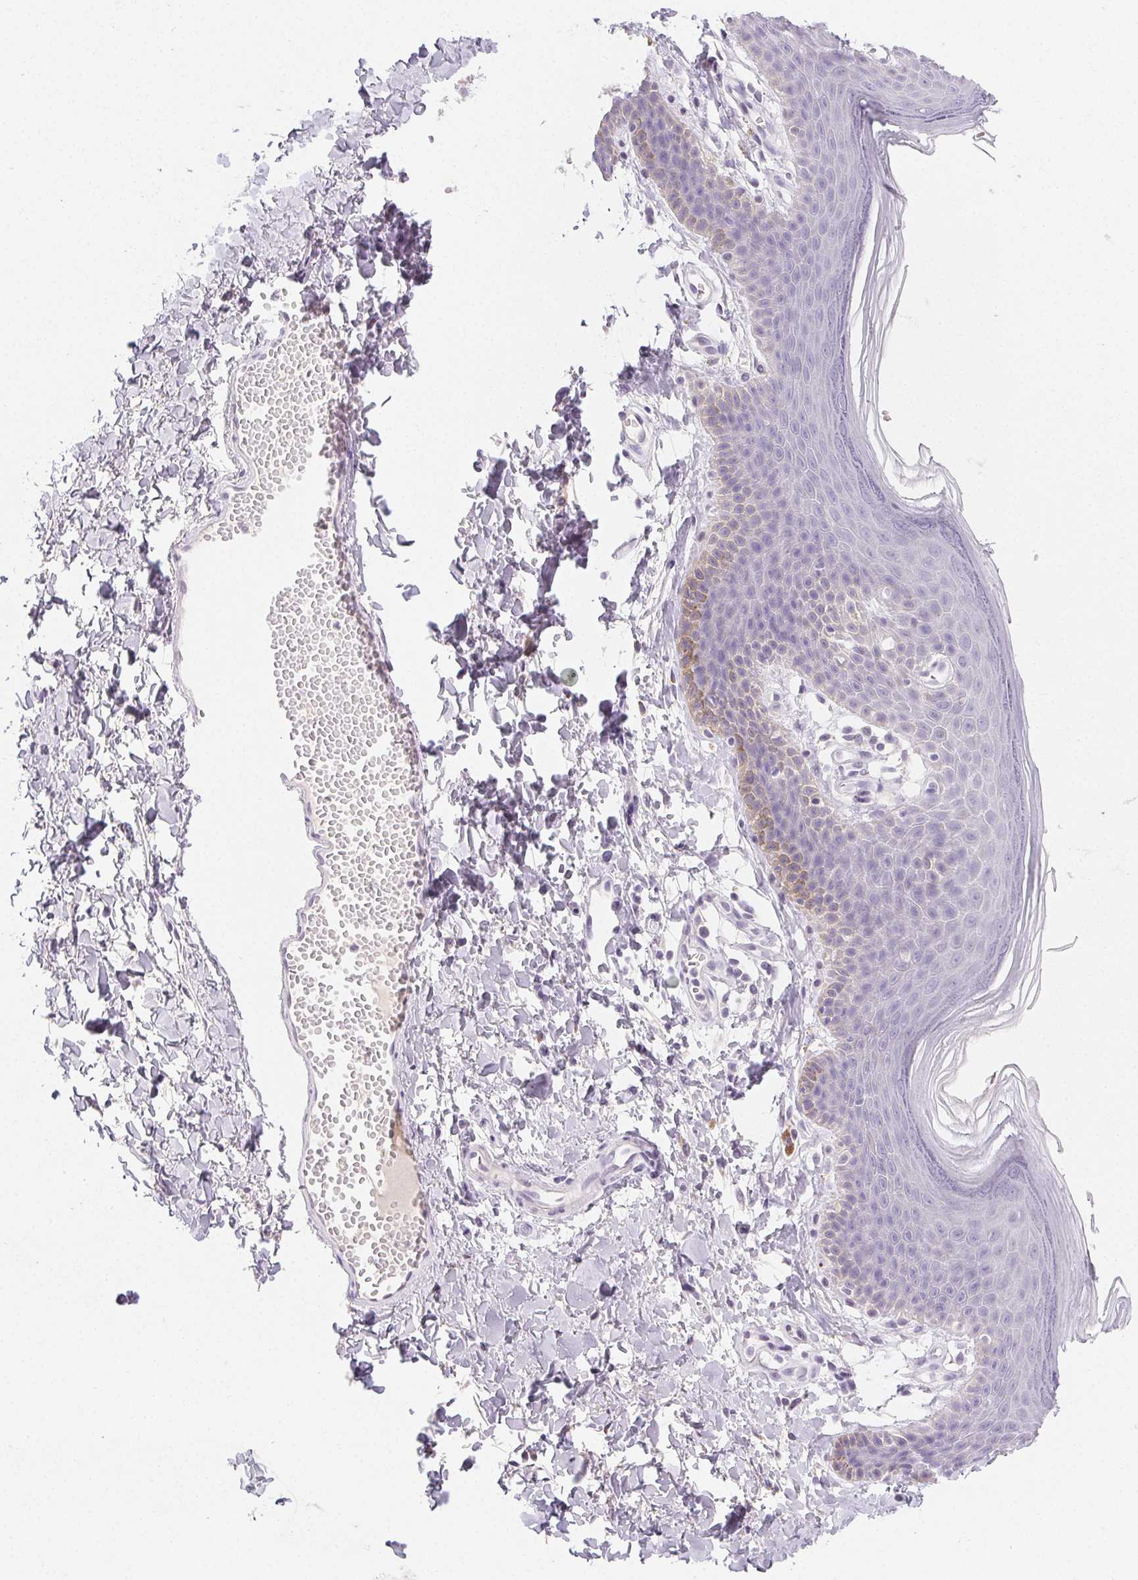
{"staining": {"intensity": "negative", "quantity": "none", "location": "none"}, "tissue": "skin", "cell_type": "Epidermal cells", "image_type": "normal", "snomed": [{"axis": "morphology", "description": "Normal tissue, NOS"}, {"axis": "topography", "description": "Anal"}], "caption": "This is a image of immunohistochemistry staining of unremarkable skin, which shows no expression in epidermal cells. The staining was performed using DAB (3,3'-diaminobenzidine) to visualize the protein expression in brown, while the nuclei were stained in blue with hematoxylin (Magnification: 20x).", "gene": "MIOX", "patient": {"sex": "male", "age": 53}}